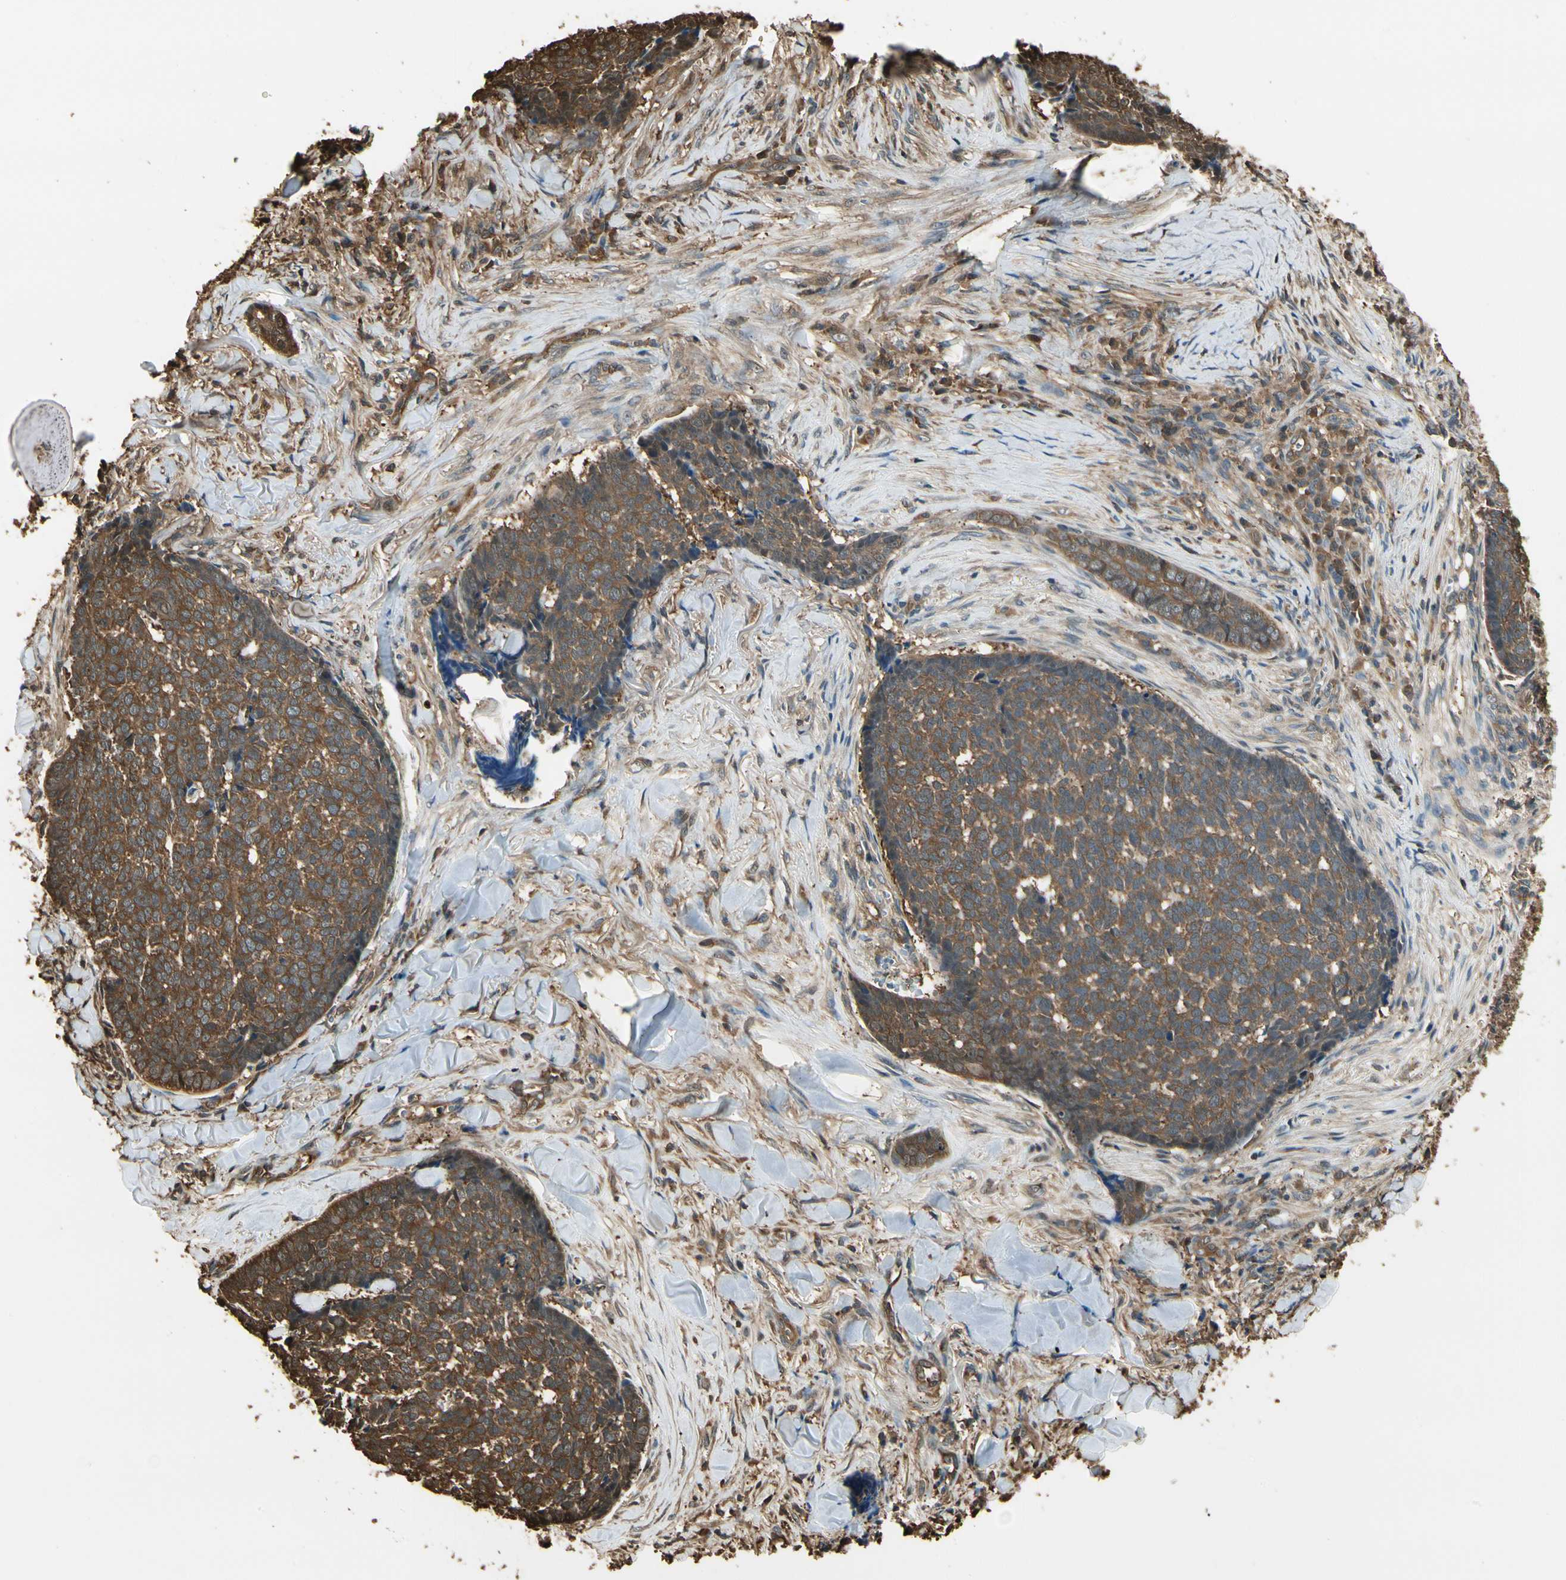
{"staining": {"intensity": "strong", "quantity": ">75%", "location": "cytoplasmic/membranous"}, "tissue": "skin cancer", "cell_type": "Tumor cells", "image_type": "cancer", "snomed": [{"axis": "morphology", "description": "Basal cell carcinoma"}, {"axis": "topography", "description": "Skin"}], "caption": "Immunohistochemical staining of human skin cancer displays high levels of strong cytoplasmic/membranous protein staining in about >75% of tumor cells.", "gene": "YWHAE", "patient": {"sex": "male", "age": 84}}